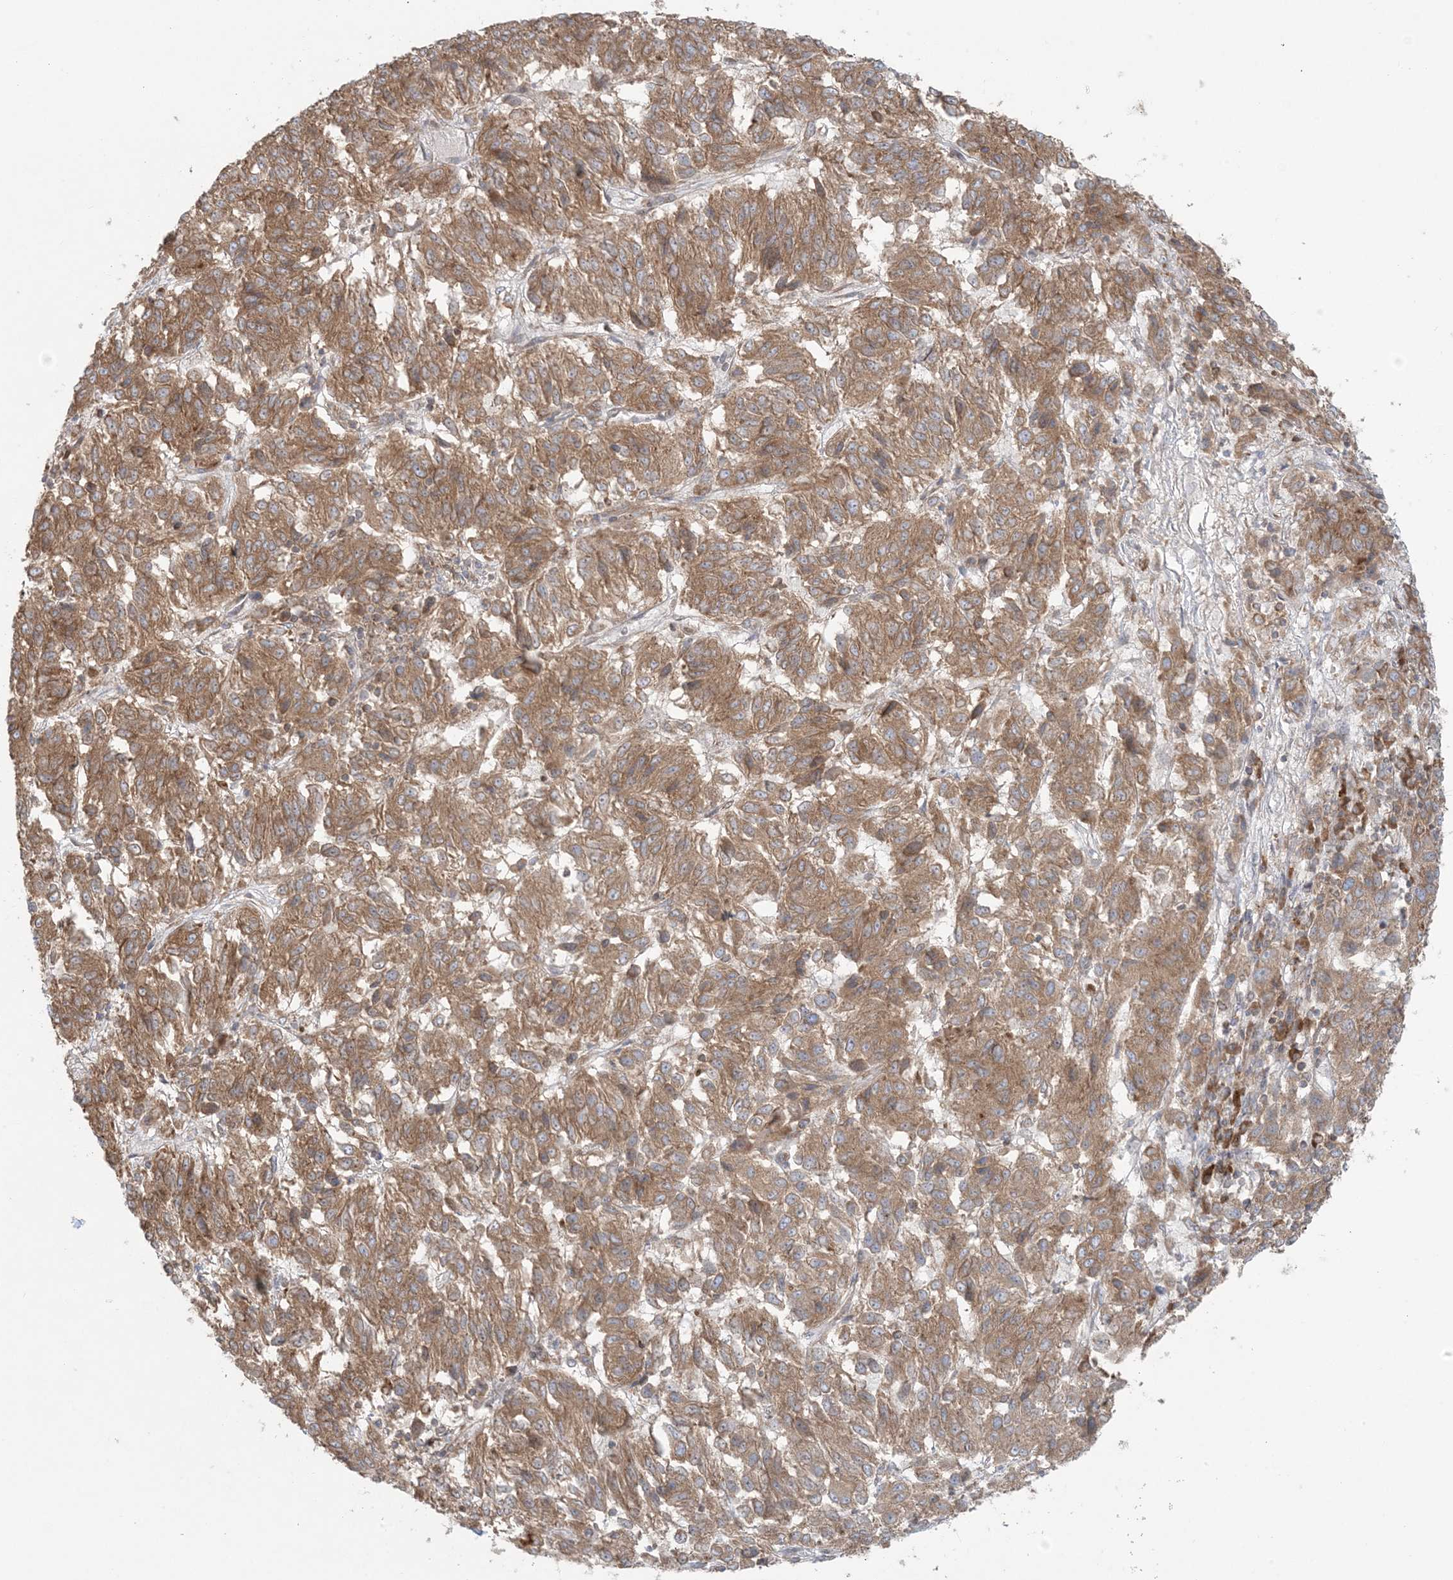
{"staining": {"intensity": "moderate", "quantity": ">75%", "location": "cytoplasmic/membranous"}, "tissue": "melanoma", "cell_type": "Tumor cells", "image_type": "cancer", "snomed": [{"axis": "morphology", "description": "Malignant melanoma, Metastatic site"}, {"axis": "topography", "description": "Lung"}], "caption": "The immunohistochemical stain highlights moderate cytoplasmic/membranous expression in tumor cells of malignant melanoma (metastatic site) tissue.", "gene": "UBXN4", "patient": {"sex": "male", "age": 64}}